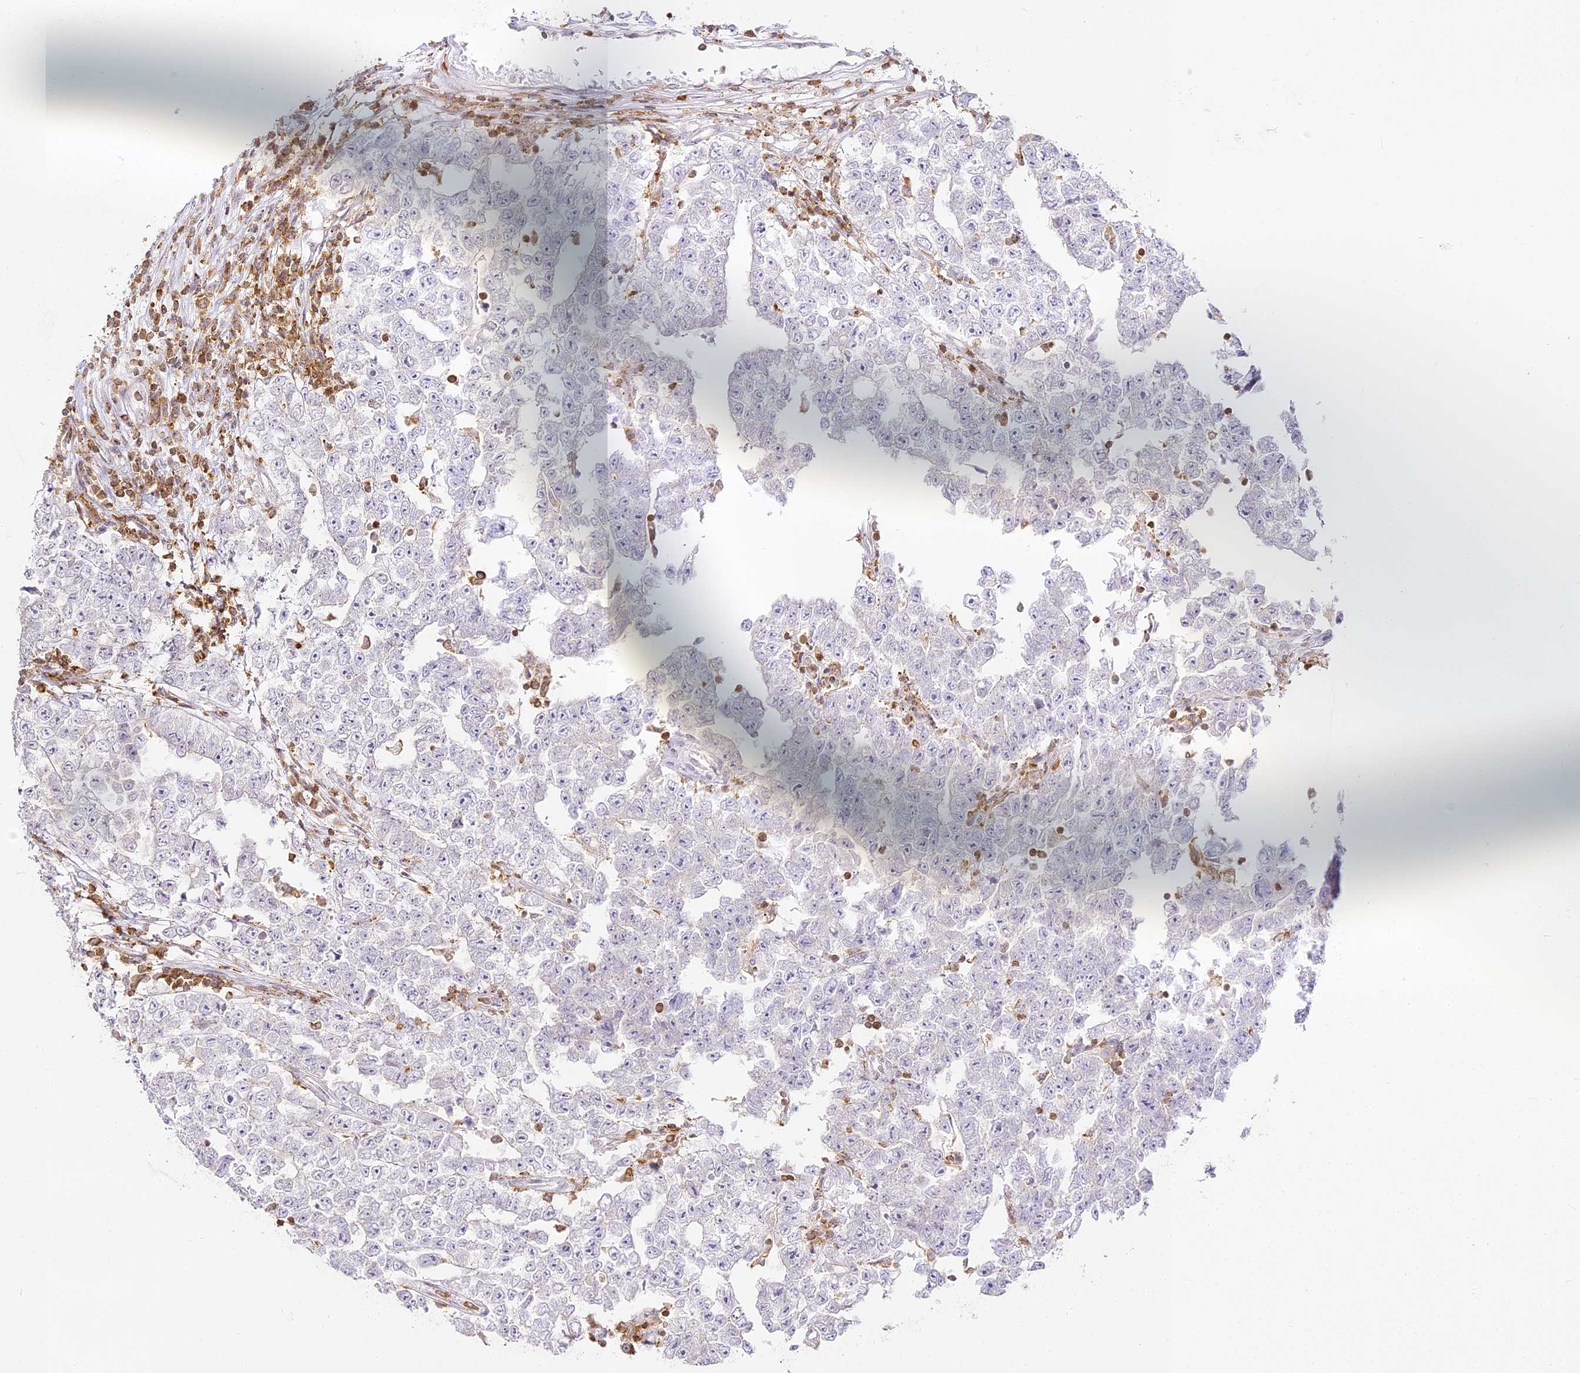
{"staining": {"intensity": "negative", "quantity": "none", "location": "none"}, "tissue": "testis cancer", "cell_type": "Tumor cells", "image_type": "cancer", "snomed": [{"axis": "morphology", "description": "Carcinoma, Embryonal, NOS"}, {"axis": "topography", "description": "Testis"}], "caption": "Immunohistochemistry (IHC) micrograph of testis embryonal carcinoma stained for a protein (brown), which displays no expression in tumor cells. (Stains: DAB immunohistochemistry with hematoxylin counter stain, Microscopy: brightfield microscopy at high magnification).", "gene": "DOCK2", "patient": {"sex": "male", "age": 25}}